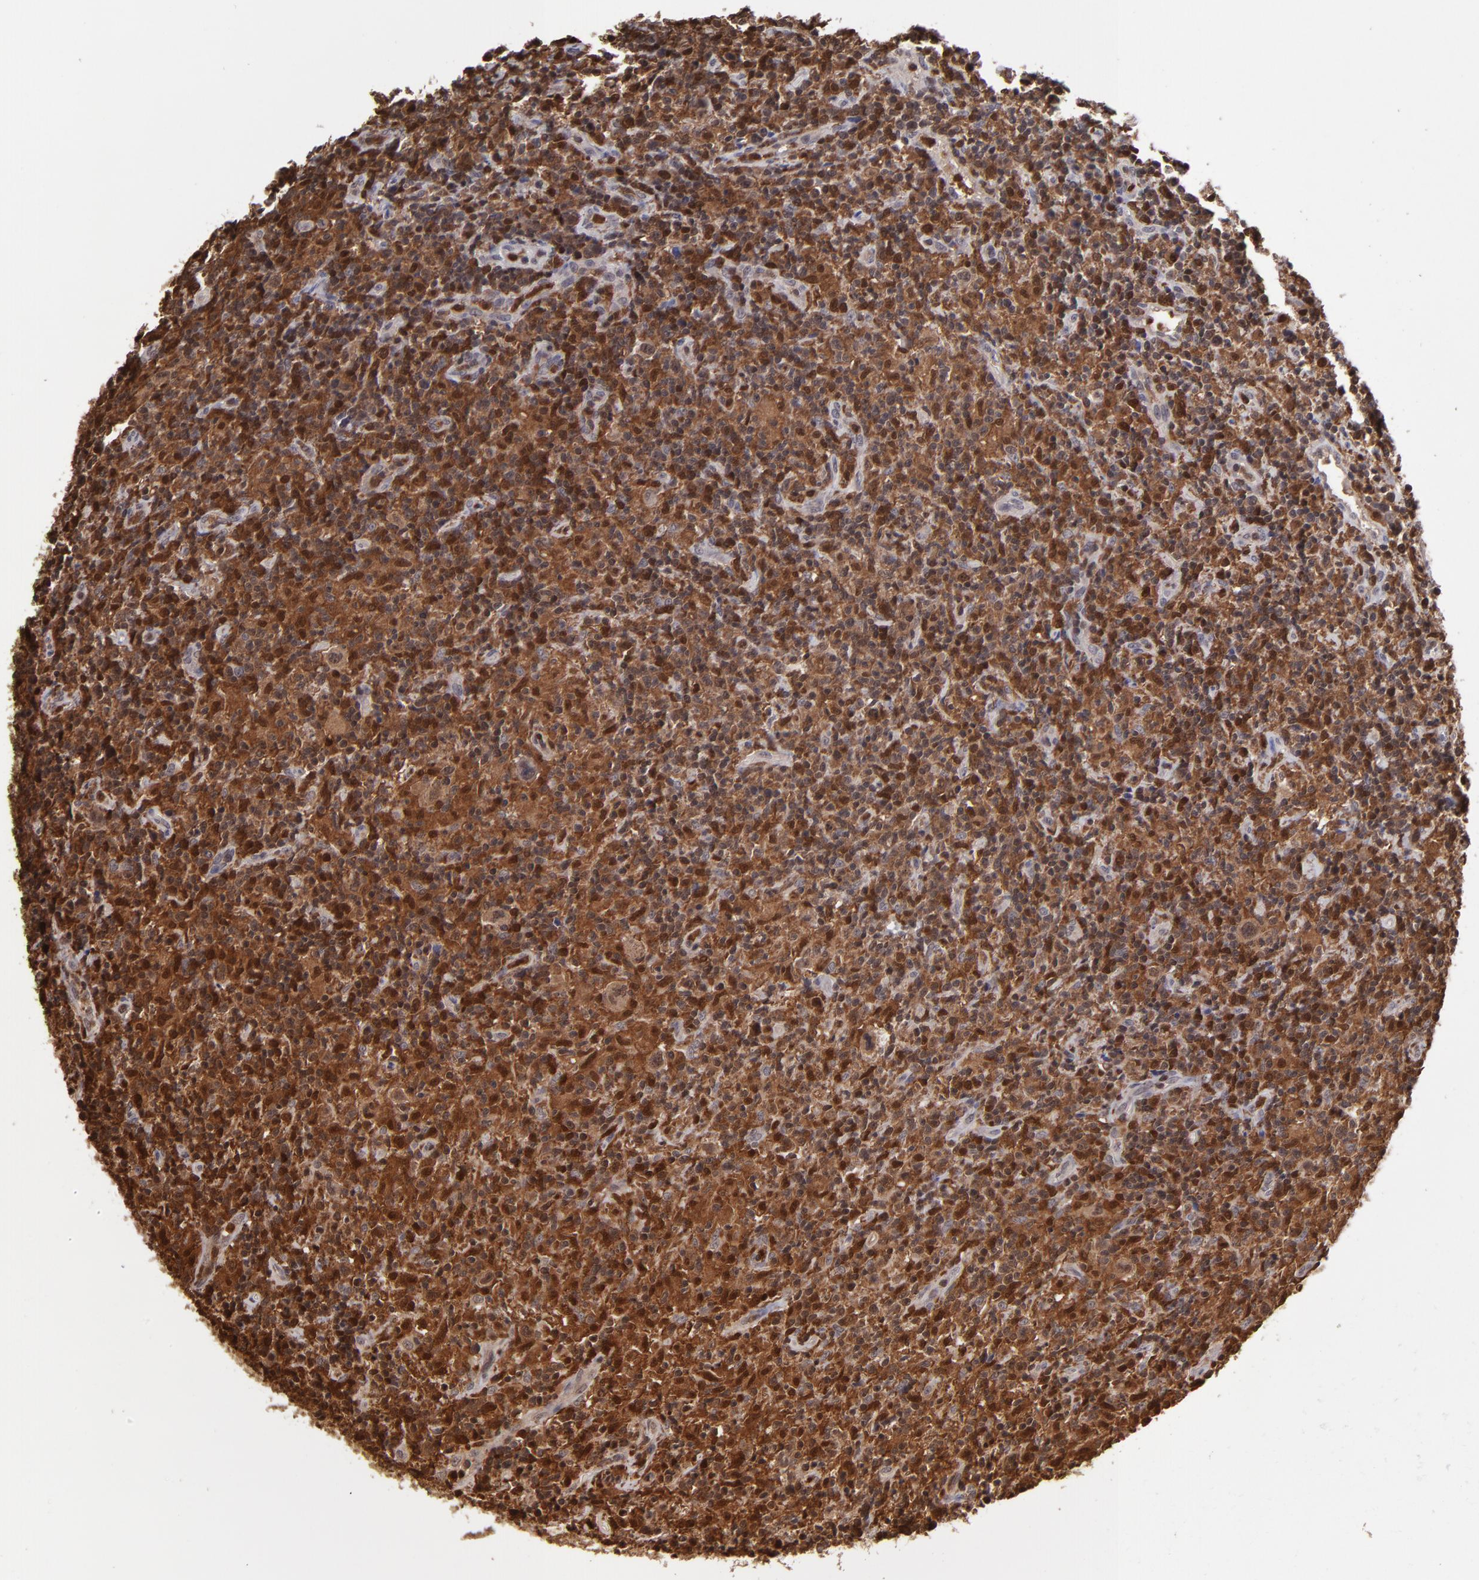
{"staining": {"intensity": "moderate", "quantity": ">75%", "location": "cytoplasmic/membranous,nuclear"}, "tissue": "lymphoma", "cell_type": "Tumor cells", "image_type": "cancer", "snomed": [{"axis": "morphology", "description": "Hodgkin's disease, NOS"}, {"axis": "topography", "description": "Lymph node"}], "caption": "Immunohistochemistry of Hodgkin's disease shows medium levels of moderate cytoplasmic/membranous and nuclear staining in about >75% of tumor cells.", "gene": "GRB2", "patient": {"sex": "male", "age": 65}}